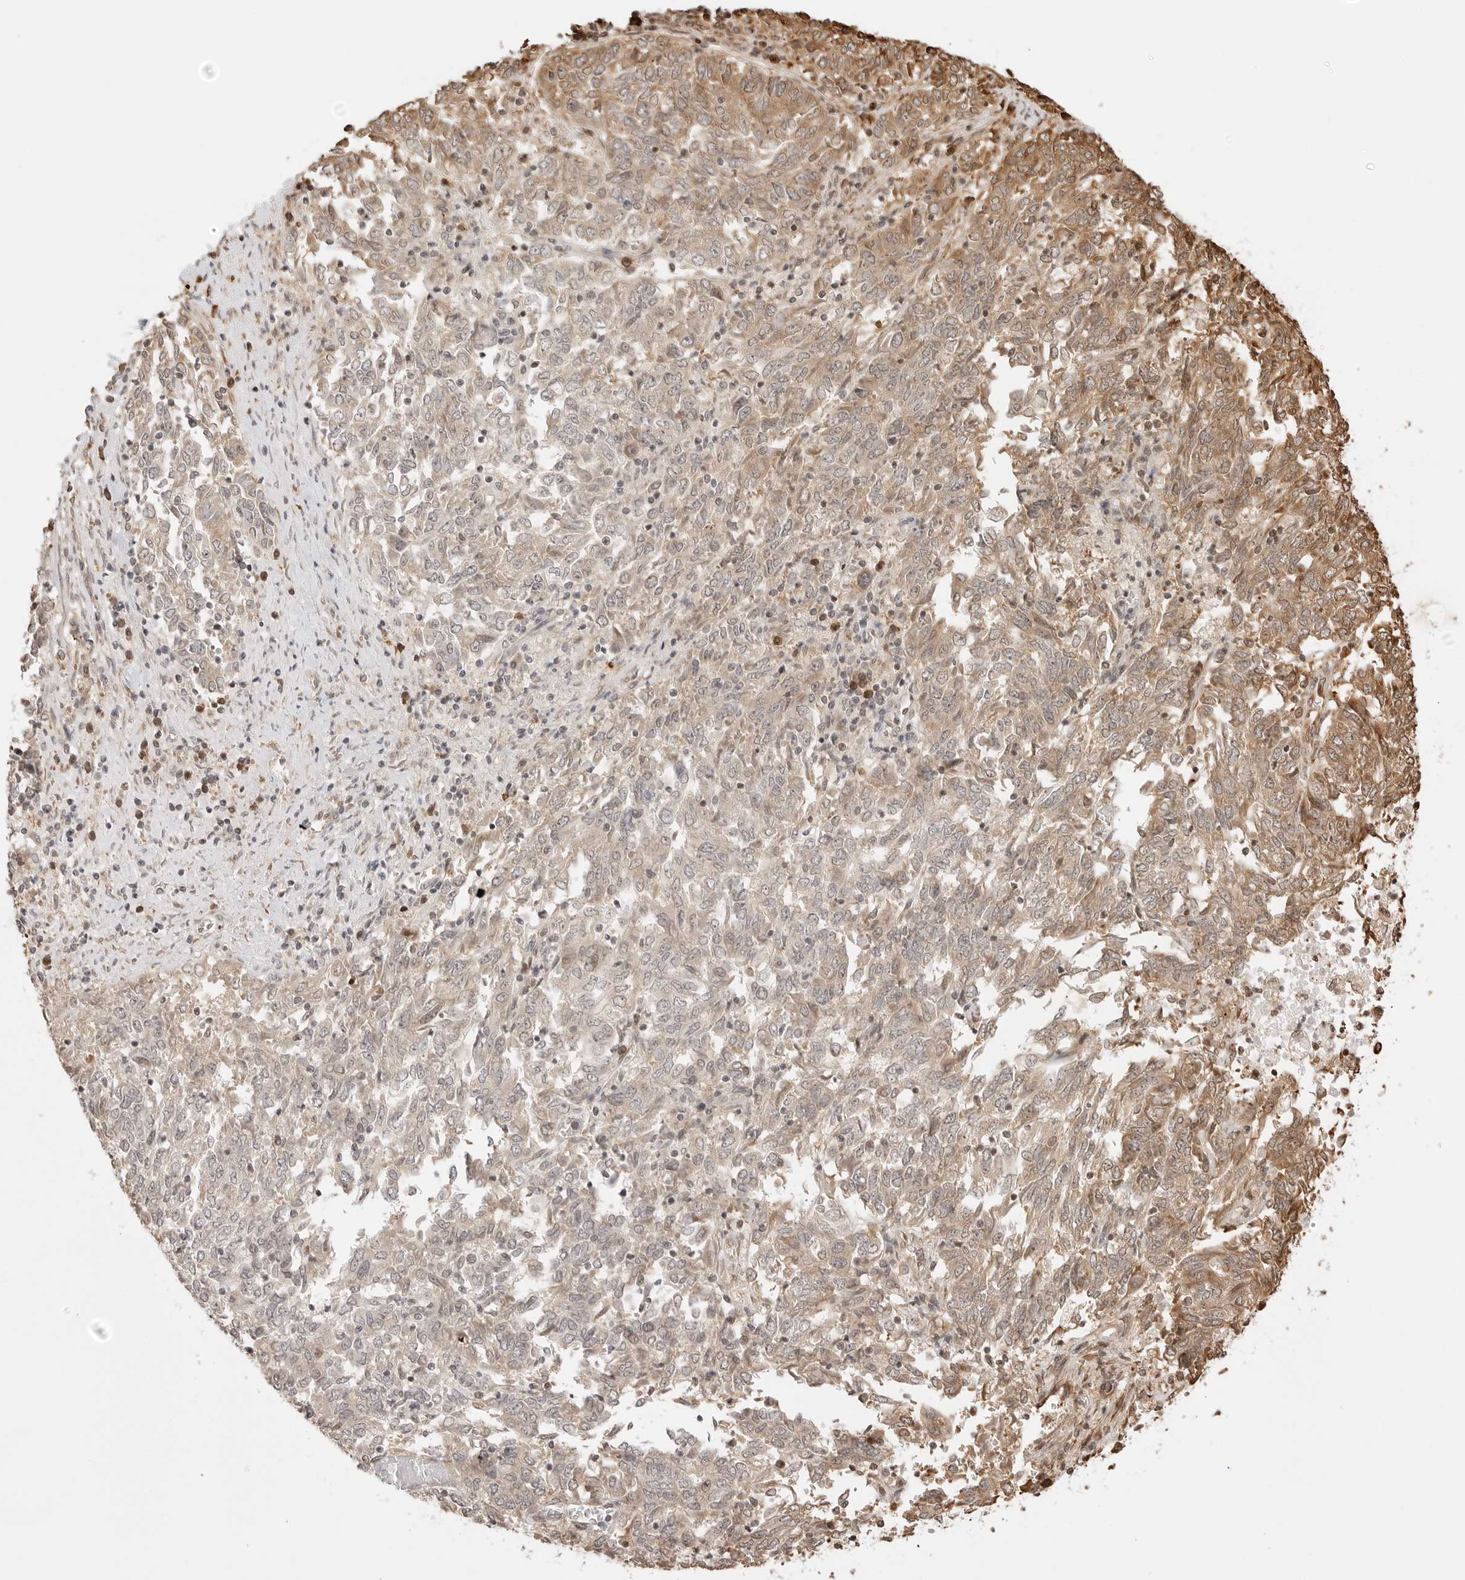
{"staining": {"intensity": "weak", "quantity": "<25%", "location": "cytoplasmic/membranous"}, "tissue": "endometrial cancer", "cell_type": "Tumor cells", "image_type": "cancer", "snomed": [{"axis": "morphology", "description": "Adenocarcinoma, NOS"}, {"axis": "topography", "description": "Endometrium"}], "caption": "Human endometrial cancer stained for a protein using immunohistochemistry reveals no positivity in tumor cells.", "gene": "FKBP14", "patient": {"sex": "female", "age": 80}}